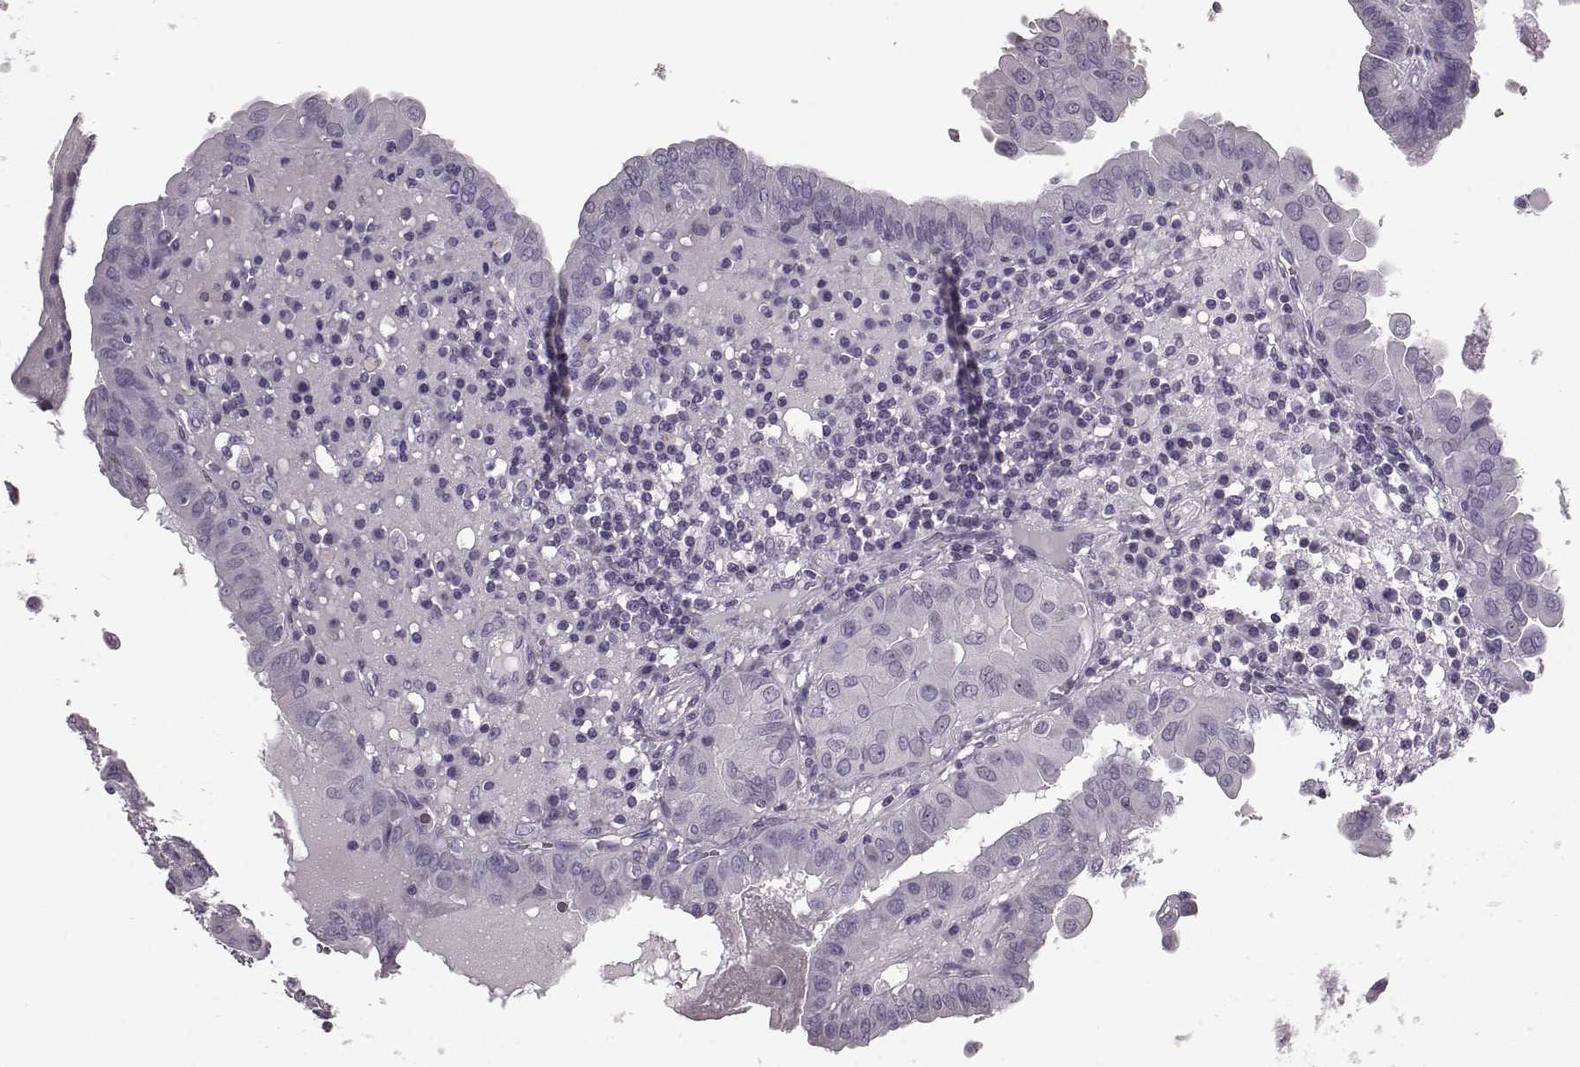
{"staining": {"intensity": "negative", "quantity": "none", "location": "none"}, "tissue": "thyroid cancer", "cell_type": "Tumor cells", "image_type": "cancer", "snomed": [{"axis": "morphology", "description": "Papillary adenocarcinoma, NOS"}, {"axis": "topography", "description": "Thyroid gland"}], "caption": "Photomicrograph shows no protein positivity in tumor cells of thyroid cancer (papillary adenocarcinoma) tissue.", "gene": "CST7", "patient": {"sex": "female", "age": 37}}